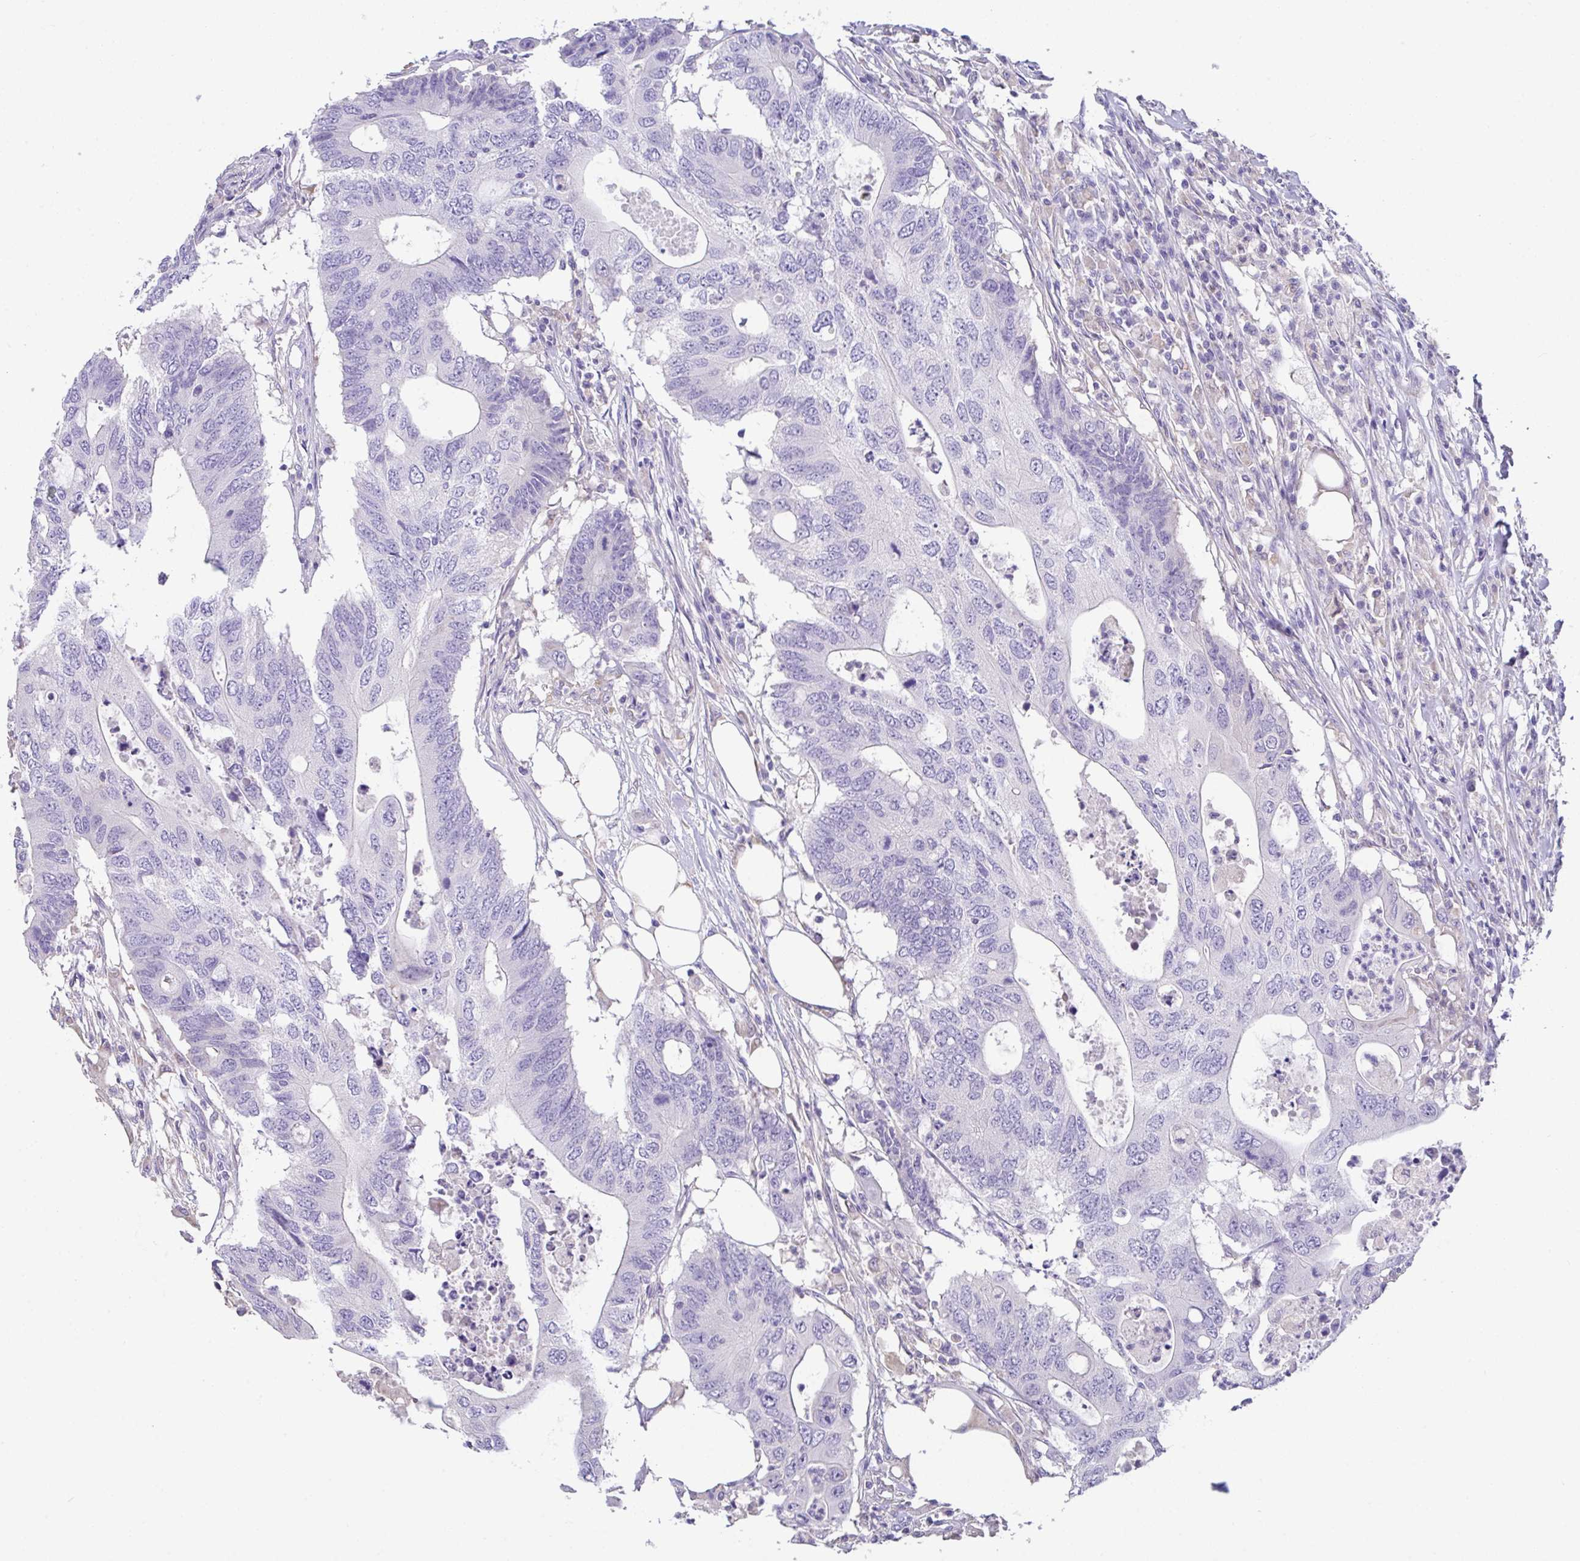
{"staining": {"intensity": "negative", "quantity": "none", "location": "none"}, "tissue": "colorectal cancer", "cell_type": "Tumor cells", "image_type": "cancer", "snomed": [{"axis": "morphology", "description": "Adenocarcinoma, NOS"}, {"axis": "topography", "description": "Colon"}], "caption": "The image reveals no staining of tumor cells in colorectal adenocarcinoma.", "gene": "CA10", "patient": {"sex": "male", "age": 71}}